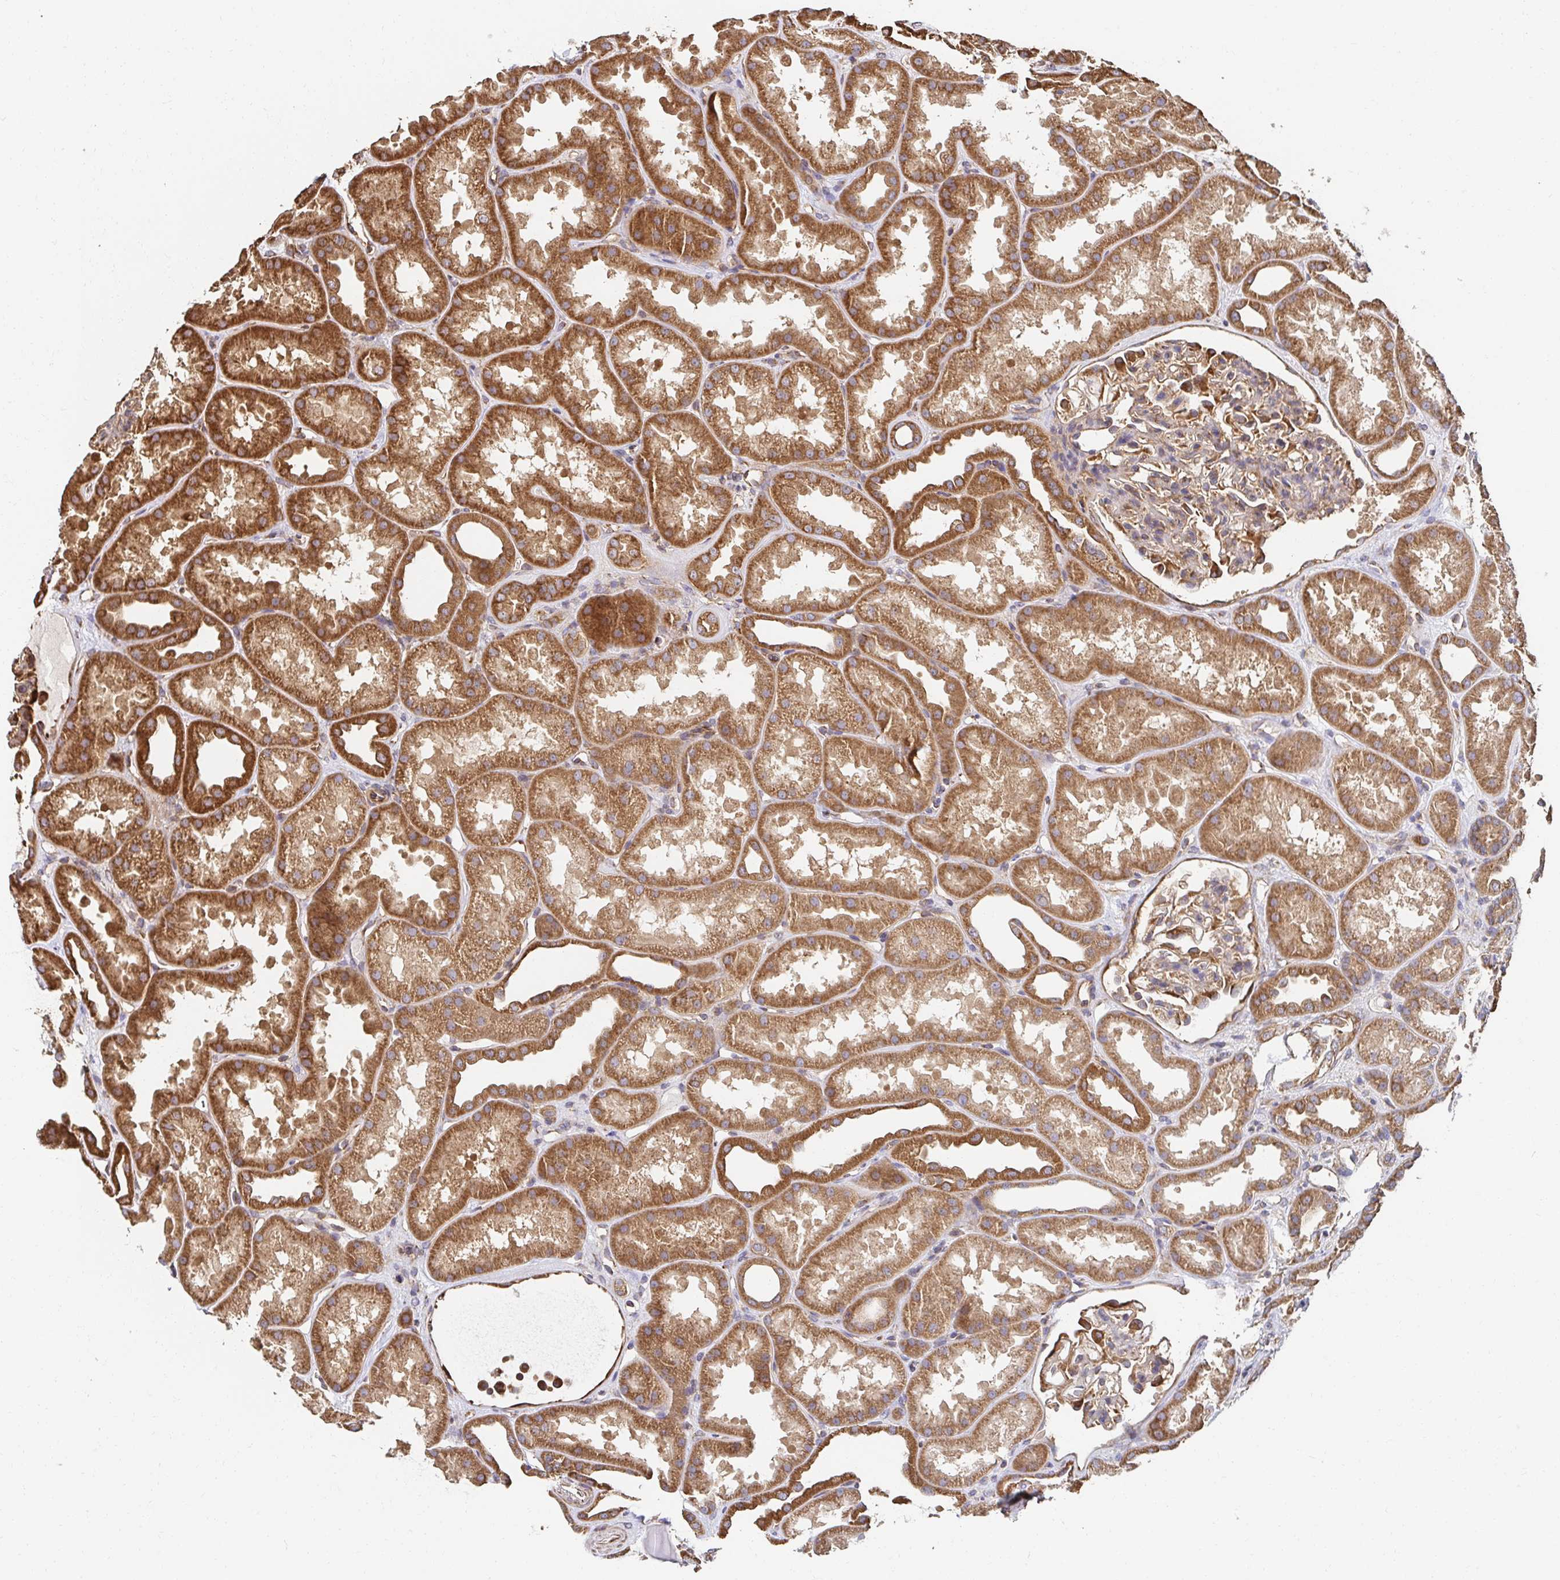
{"staining": {"intensity": "moderate", "quantity": ">75%", "location": "cytoplasmic/membranous"}, "tissue": "kidney", "cell_type": "Cells in glomeruli", "image_type": "normal", "snomed": [{"axis": "morphology", "description": "Normal tissue, NOS"}, {"axis": "topography", "description": "Kidney"}], "caption": "IHC (DAB) staining of benign human kidney exhibits moderate cytoplasmic/membranous protein positivity in about >75% of cells in glomeruli. The staining was performed using DAB (3,3'-diaminobenzidine) to visualize the protein expression in brown, while the nuclei were stained in blue with hematoxylin (Magnification: 20x).", "gene": "APBB1", "patient": {"sex": "male", "age": 61}}